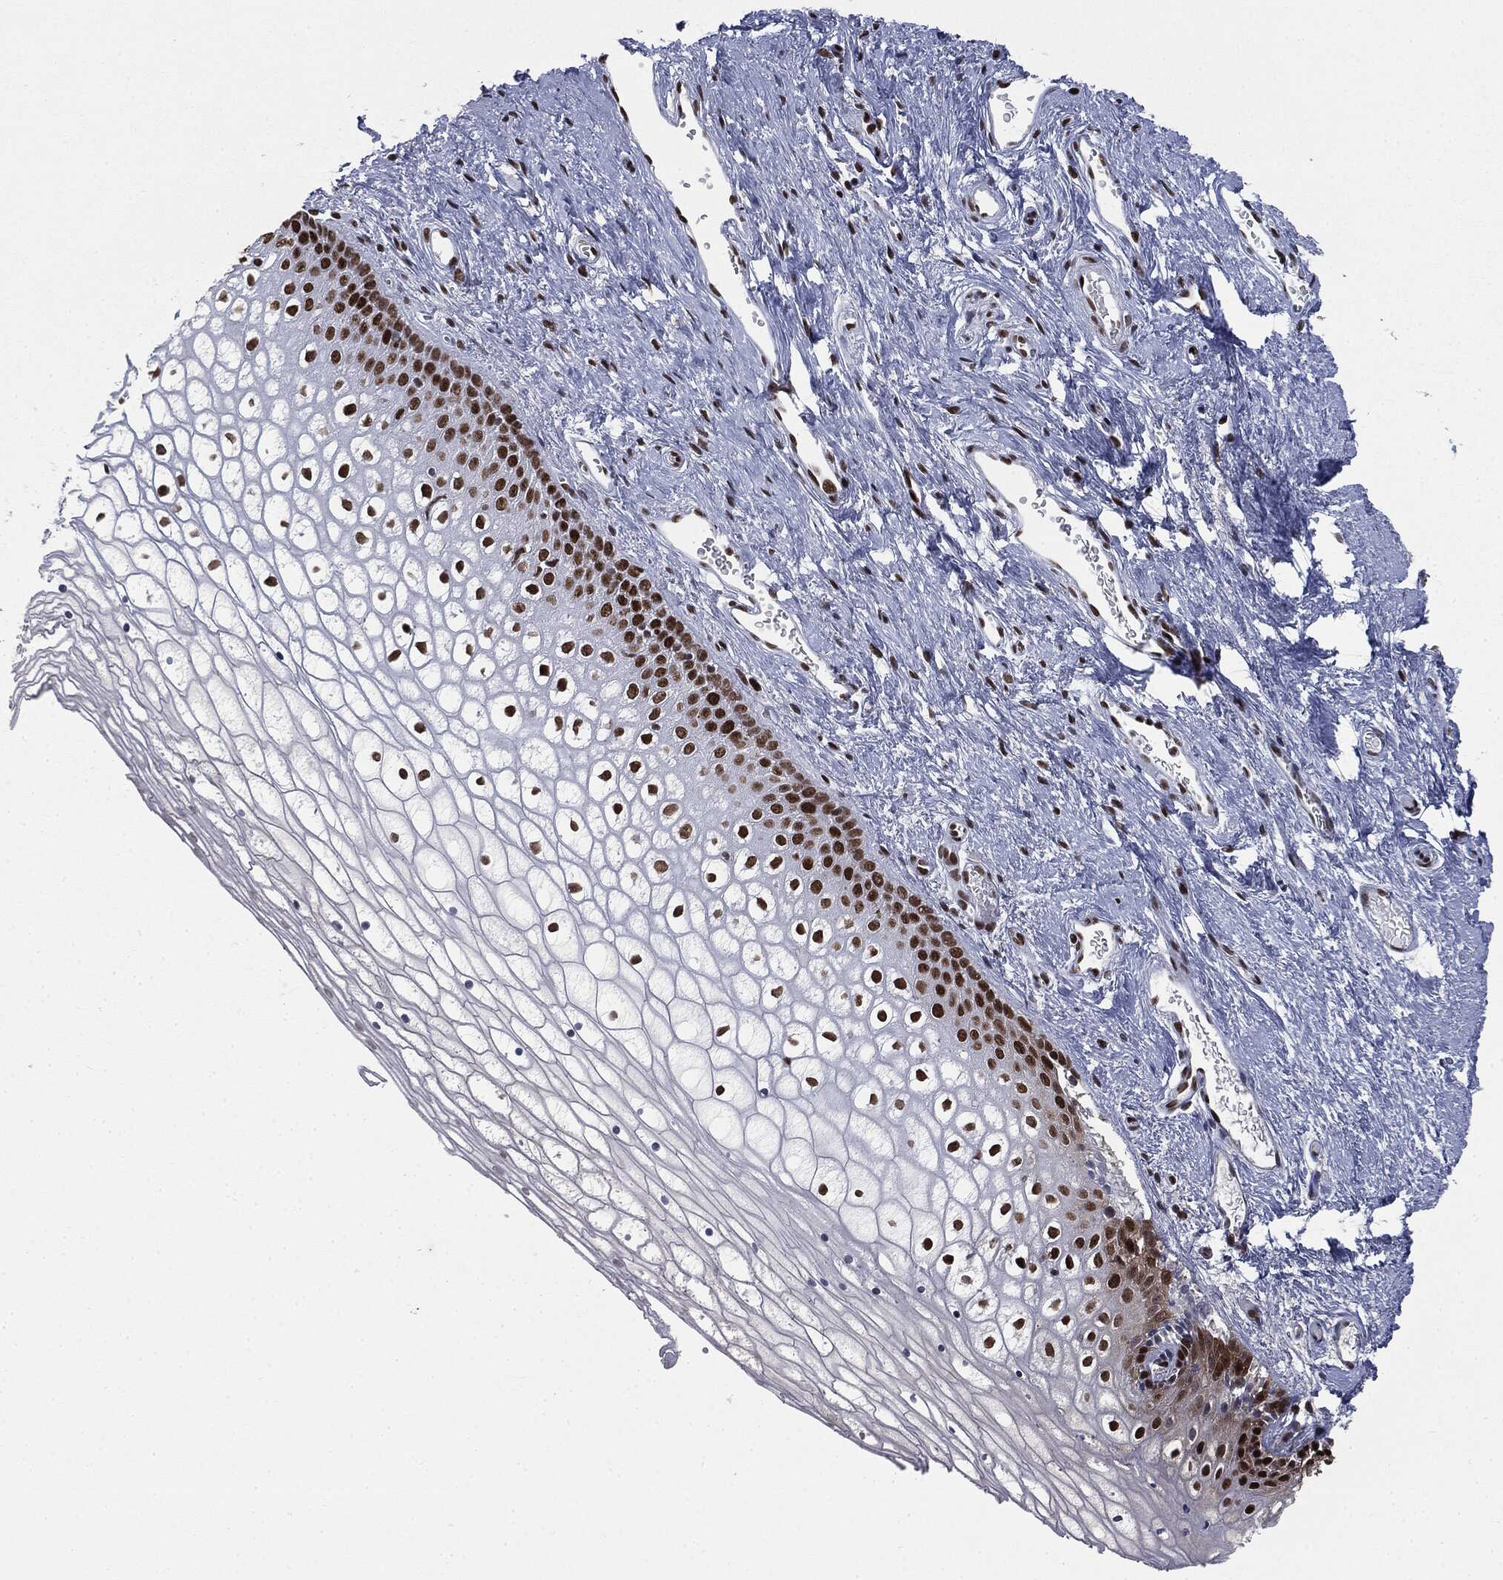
{"staining": {"intensity": "strong", "quantity": ">75%", "location": "nuclear"}, "tissue": "vagina", "cell_type": "Squamous epithelial cells", "image_type": "normal", "snomed": [{"axis": "morphology", "description": "Normal tissue, NOS"}, {"axis": "topography", "description": "Vagina"}], "caption": "The micrograph demonstrates immunohistochemical staining of benign vagina. There is strong nuclear expression is appreciated in about >75% of squamous epithelial cells. Nuclei are stained in blue.", "gene": "MSH2", "patient": {"sex": "female", "age": 32}}